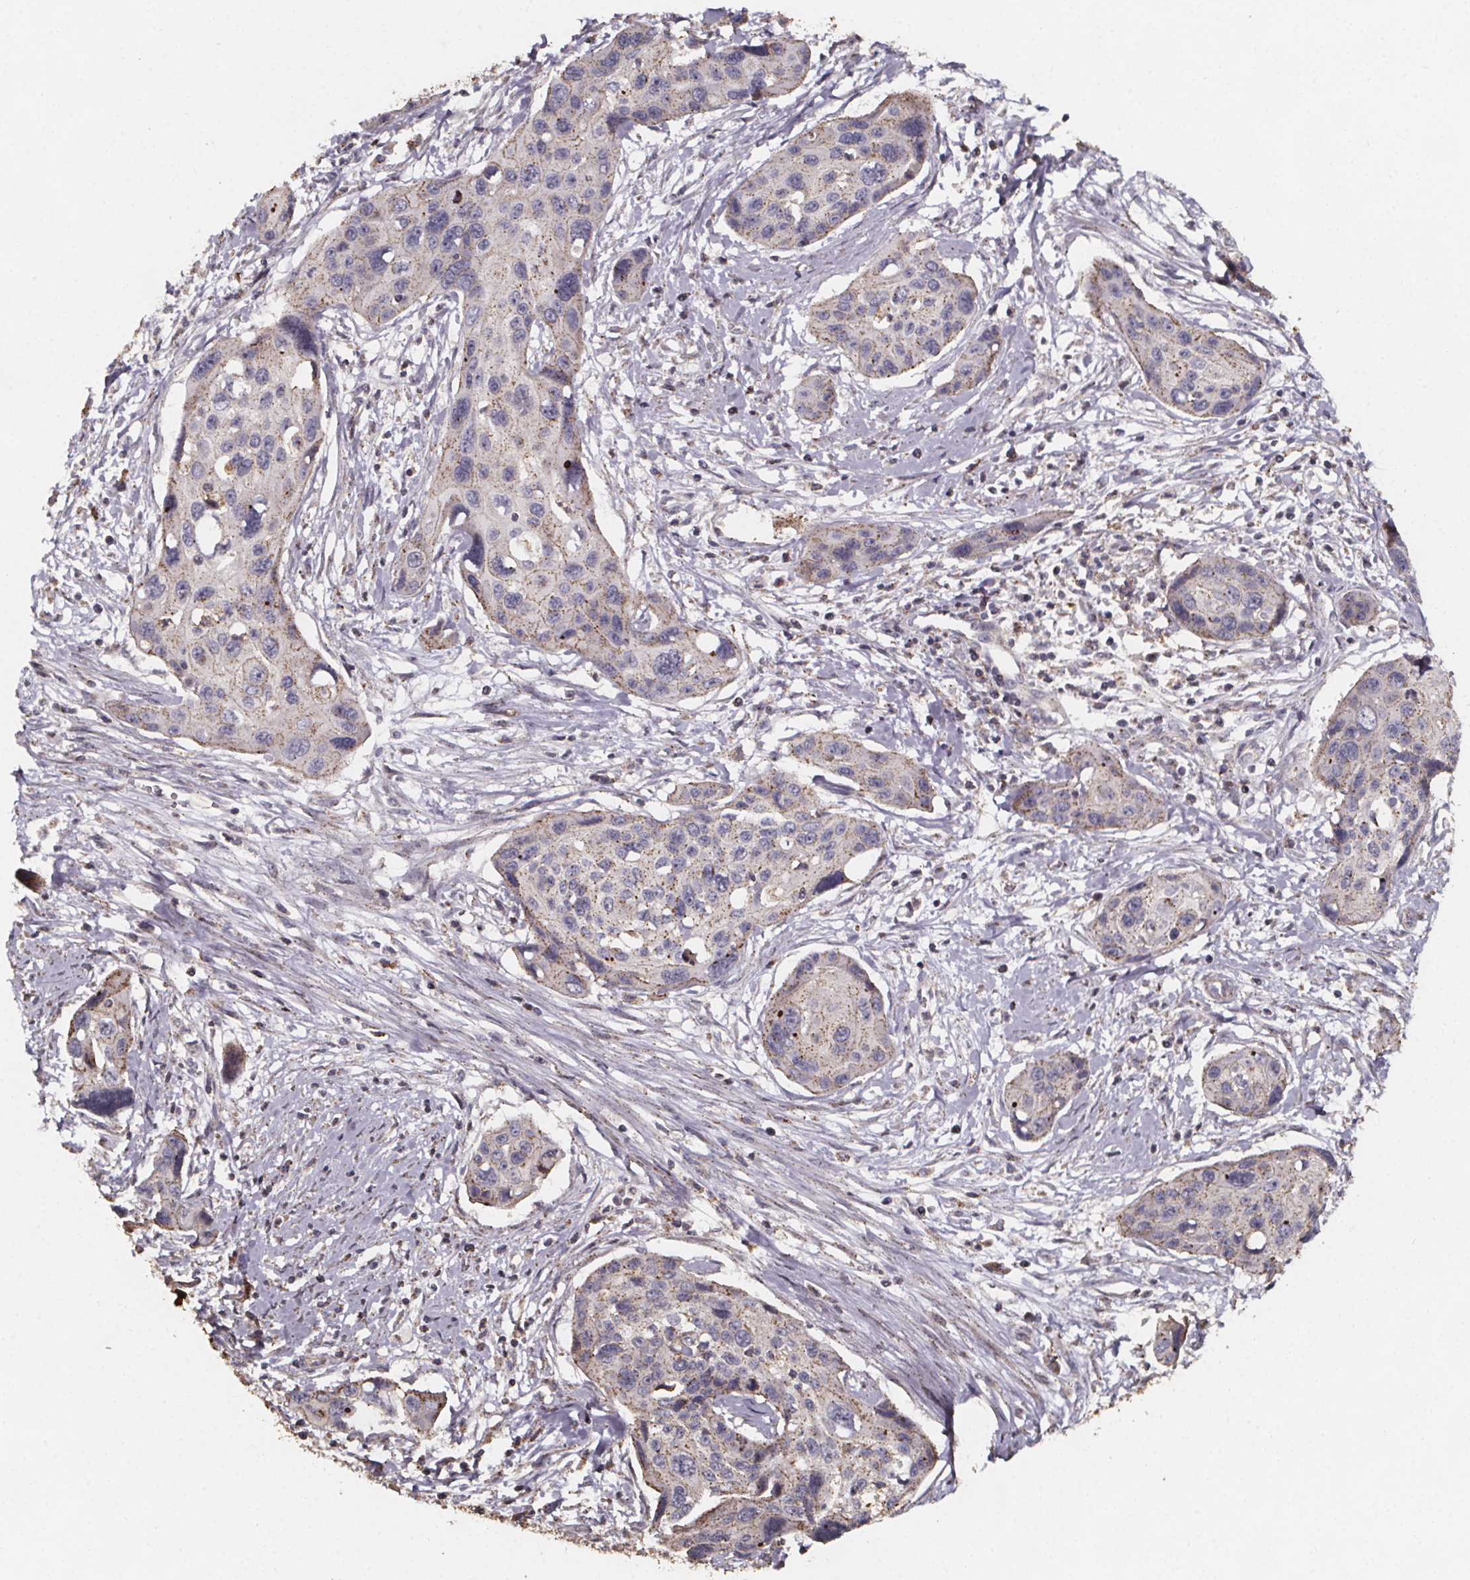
{"staining": {"intensity": "moderate", "quantity": "<25%", "location": "cytoplasmic/membranous"}, "tissue": "cervical cancer", "cell_type": "Tumor cells", "image_type": "cancer", "snomed": [{"axis": "morphology", "description": "Squamous cell carcinoma, NOS"}, {"axis": "topography", "description": "Cervix"}], "caption": "This is a micrograph of immunohistochemistry staining of cervical cancer, which shows moderate positivity in the cytoplasmic/membranous of tumor cells.", "gene": "ZNF879", "patient": {"sex": "female", "age": 31}}